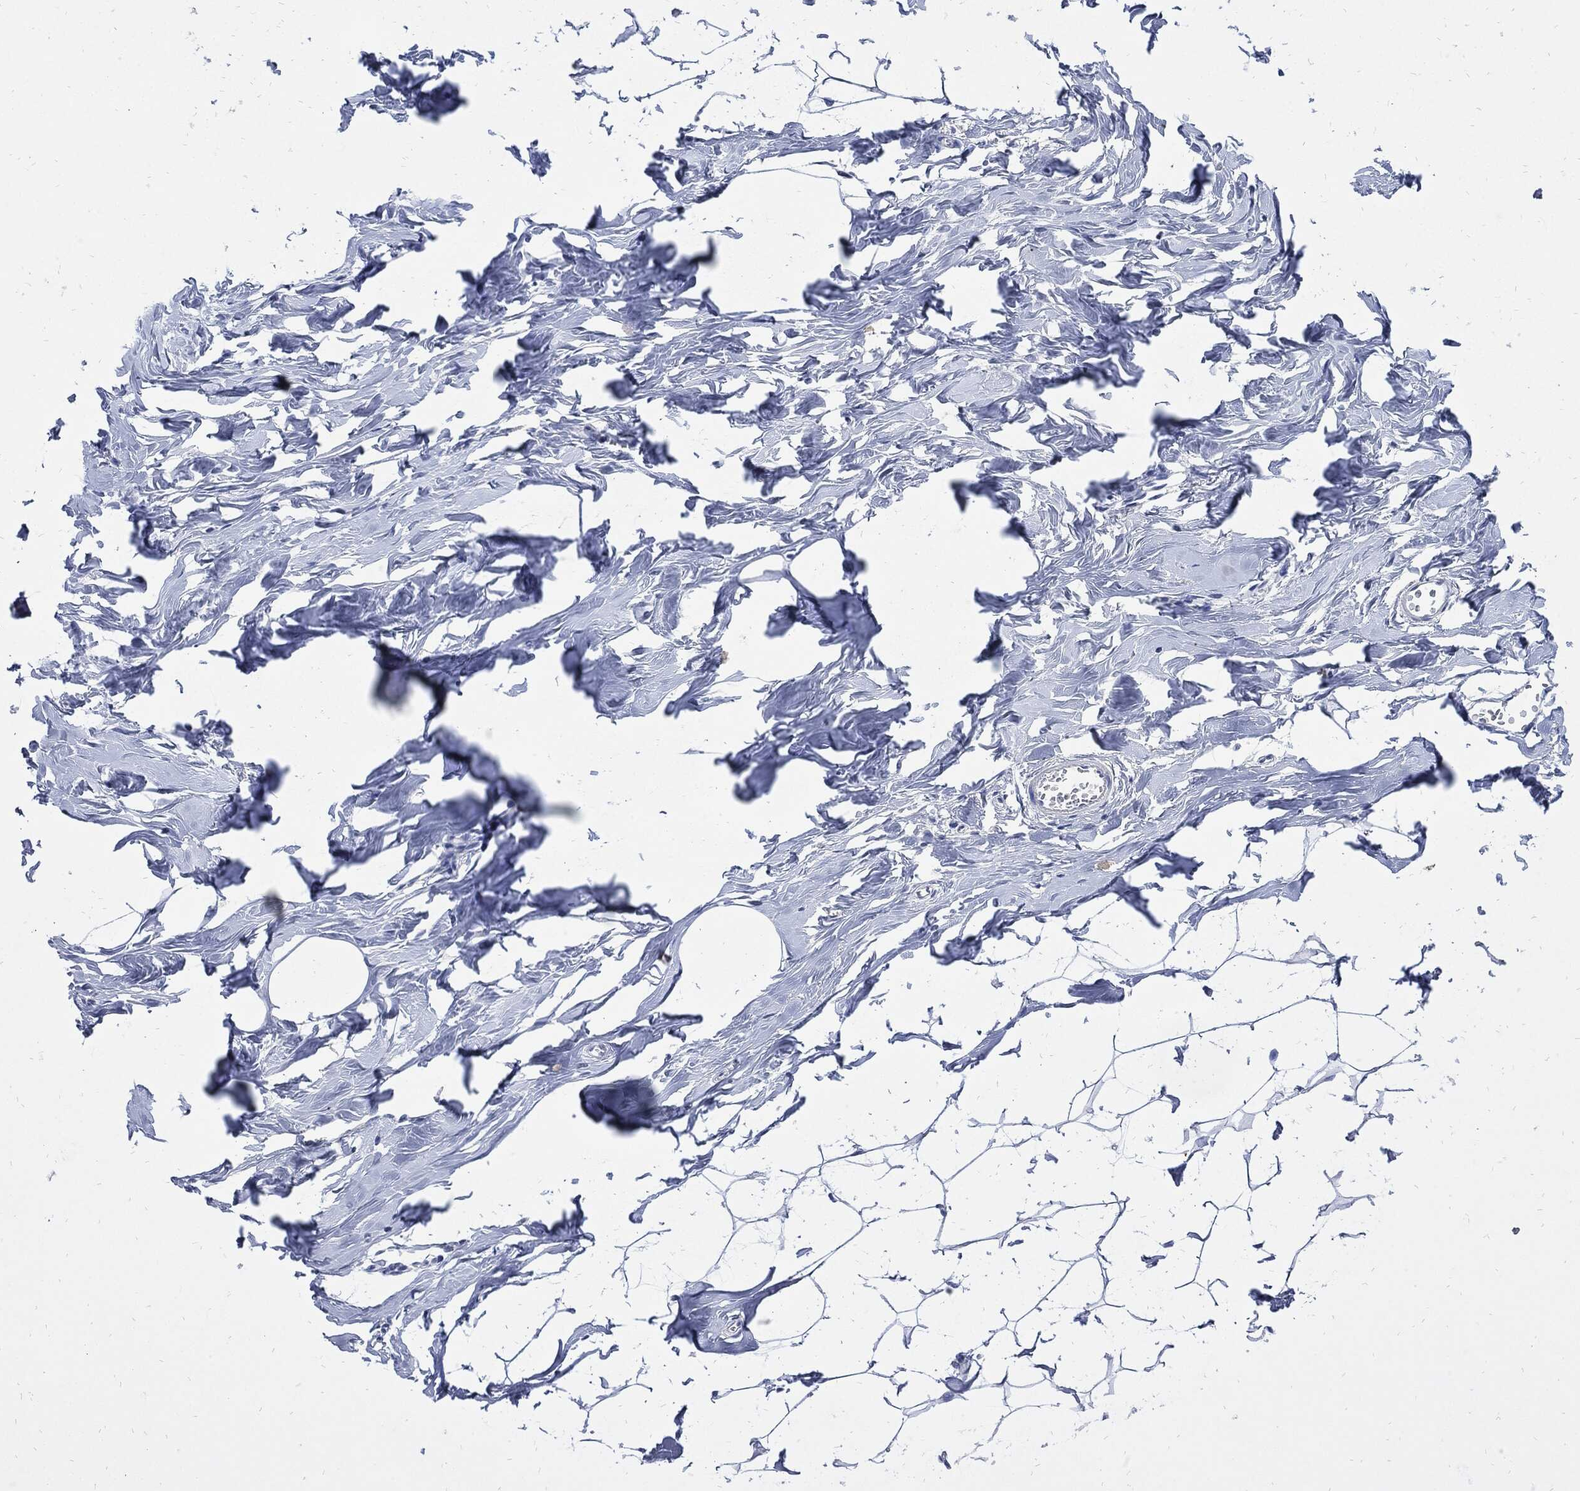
{"staining": {"intensity": "negative", "quantity": "none", "location": "none"}, "tissue": "breast", "cell_type": "Adipocytes", "image_type": "normal", "snomed": [{"axis": "morphology", "description": "Normal tissue, NOS"}, {"axis": "morphology", "description": "Lobular carcinoma, in situ"}, {"axis": "topography", "description": "Breast"}], "caption": "IHC of normal breast demonstrates no staining in adipocytes. (DAB IHC, high magnification).", "gene": "CPE", "patient": {"sex": "female", "age": 35}}